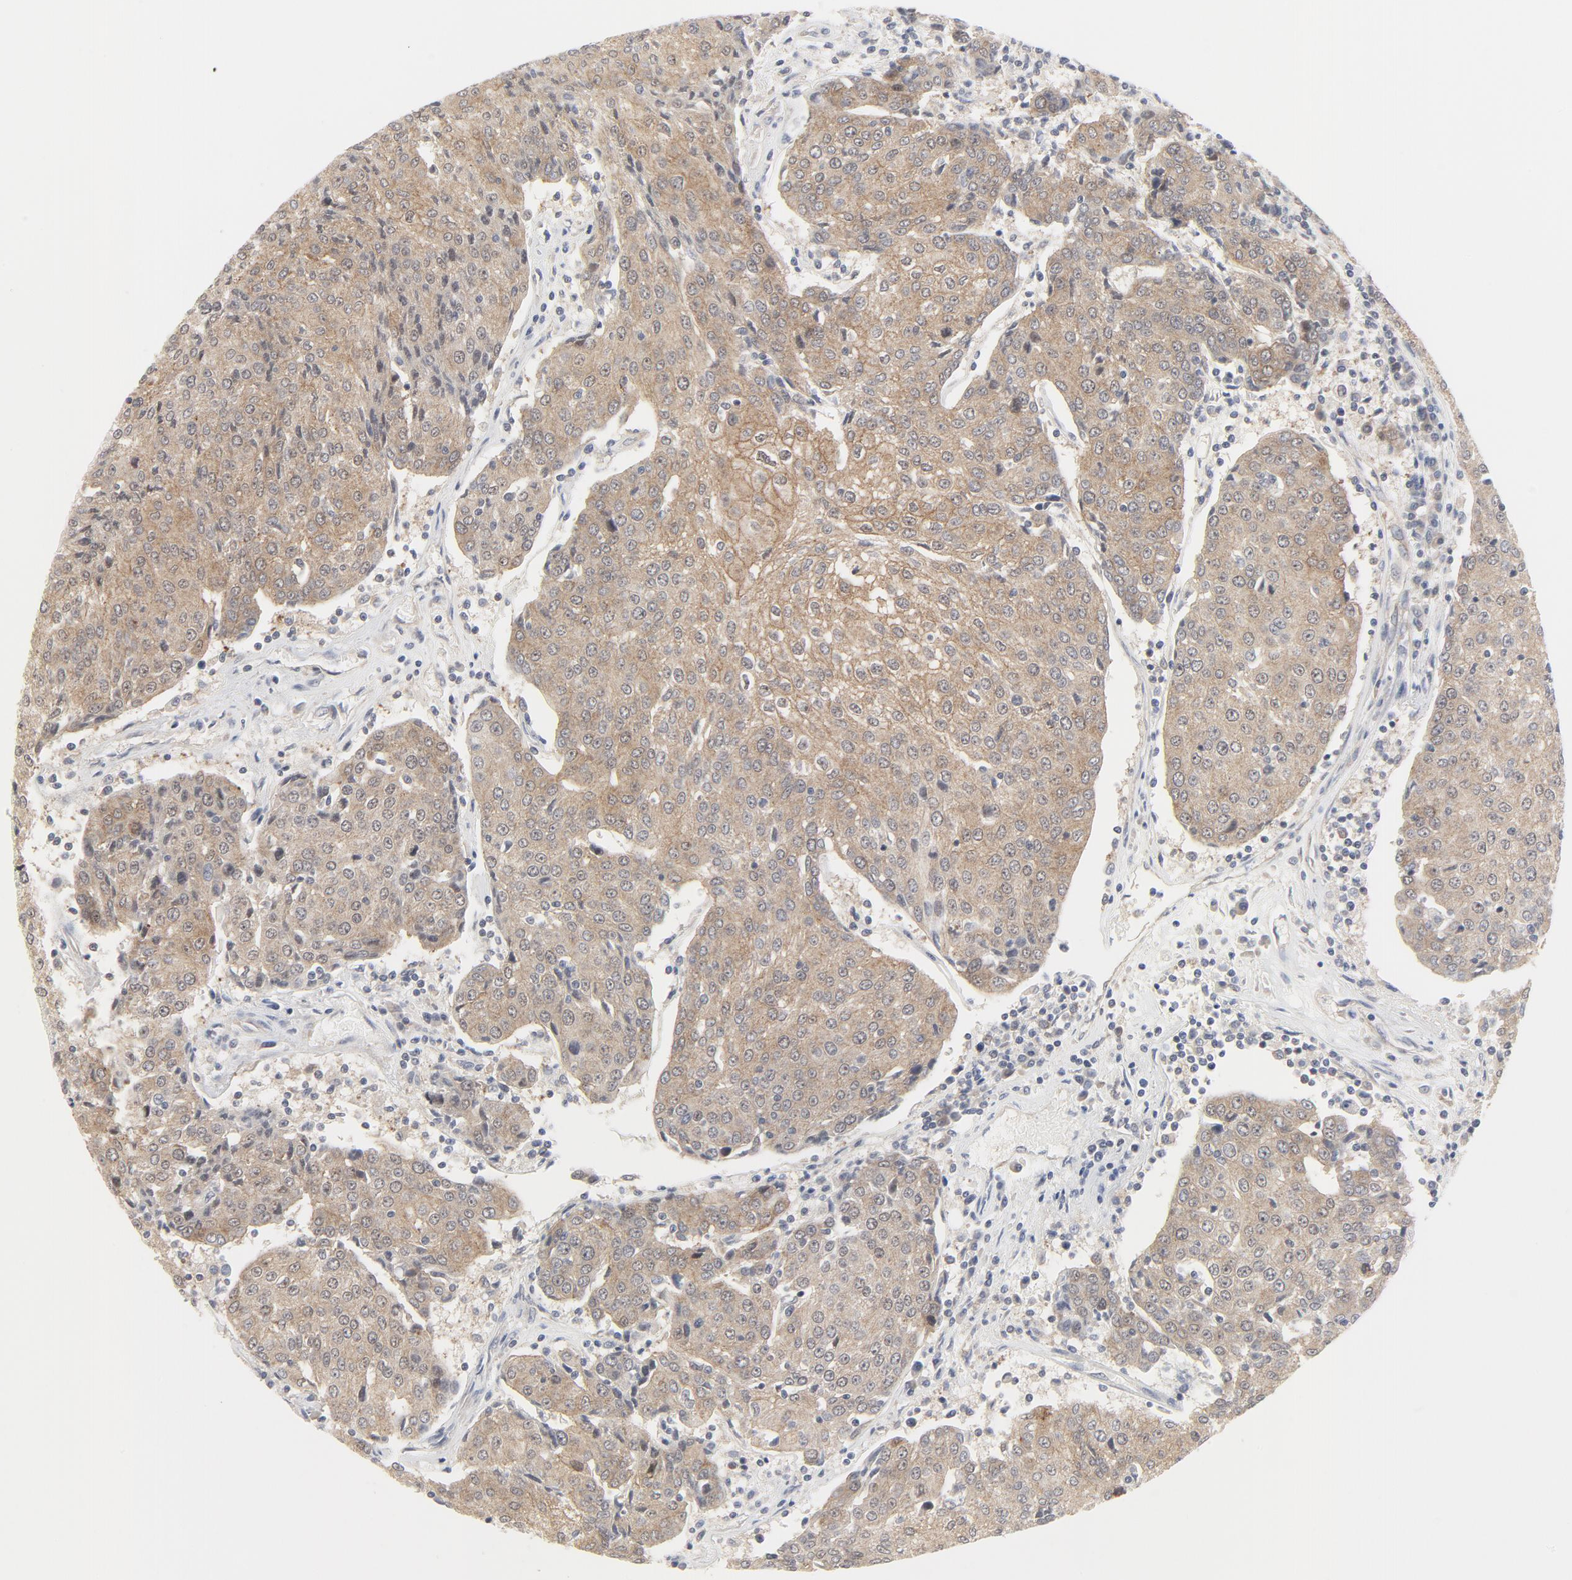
{"staining": {"intensity": "weak", "quantity": ">75%", "location": "cytoplasmic/membranous"}, "tissue": "urothelial cancer", "cell_type": "Tumor cells", "image_type": "cancer", "snomed": [{"axis": "morphology", "description": "Urothelial carcinoma, High grade"}, {"axis": "topography", "description": "Urinary bladder"}], "caption": "Weak cytoplasmic/membranous staining is appreciated in approximately >75% of tumor cells in urothelial carcinoma (high-grade).", "gene": "MAP2K7", "patient": {"sex": "female", "age": 85}}